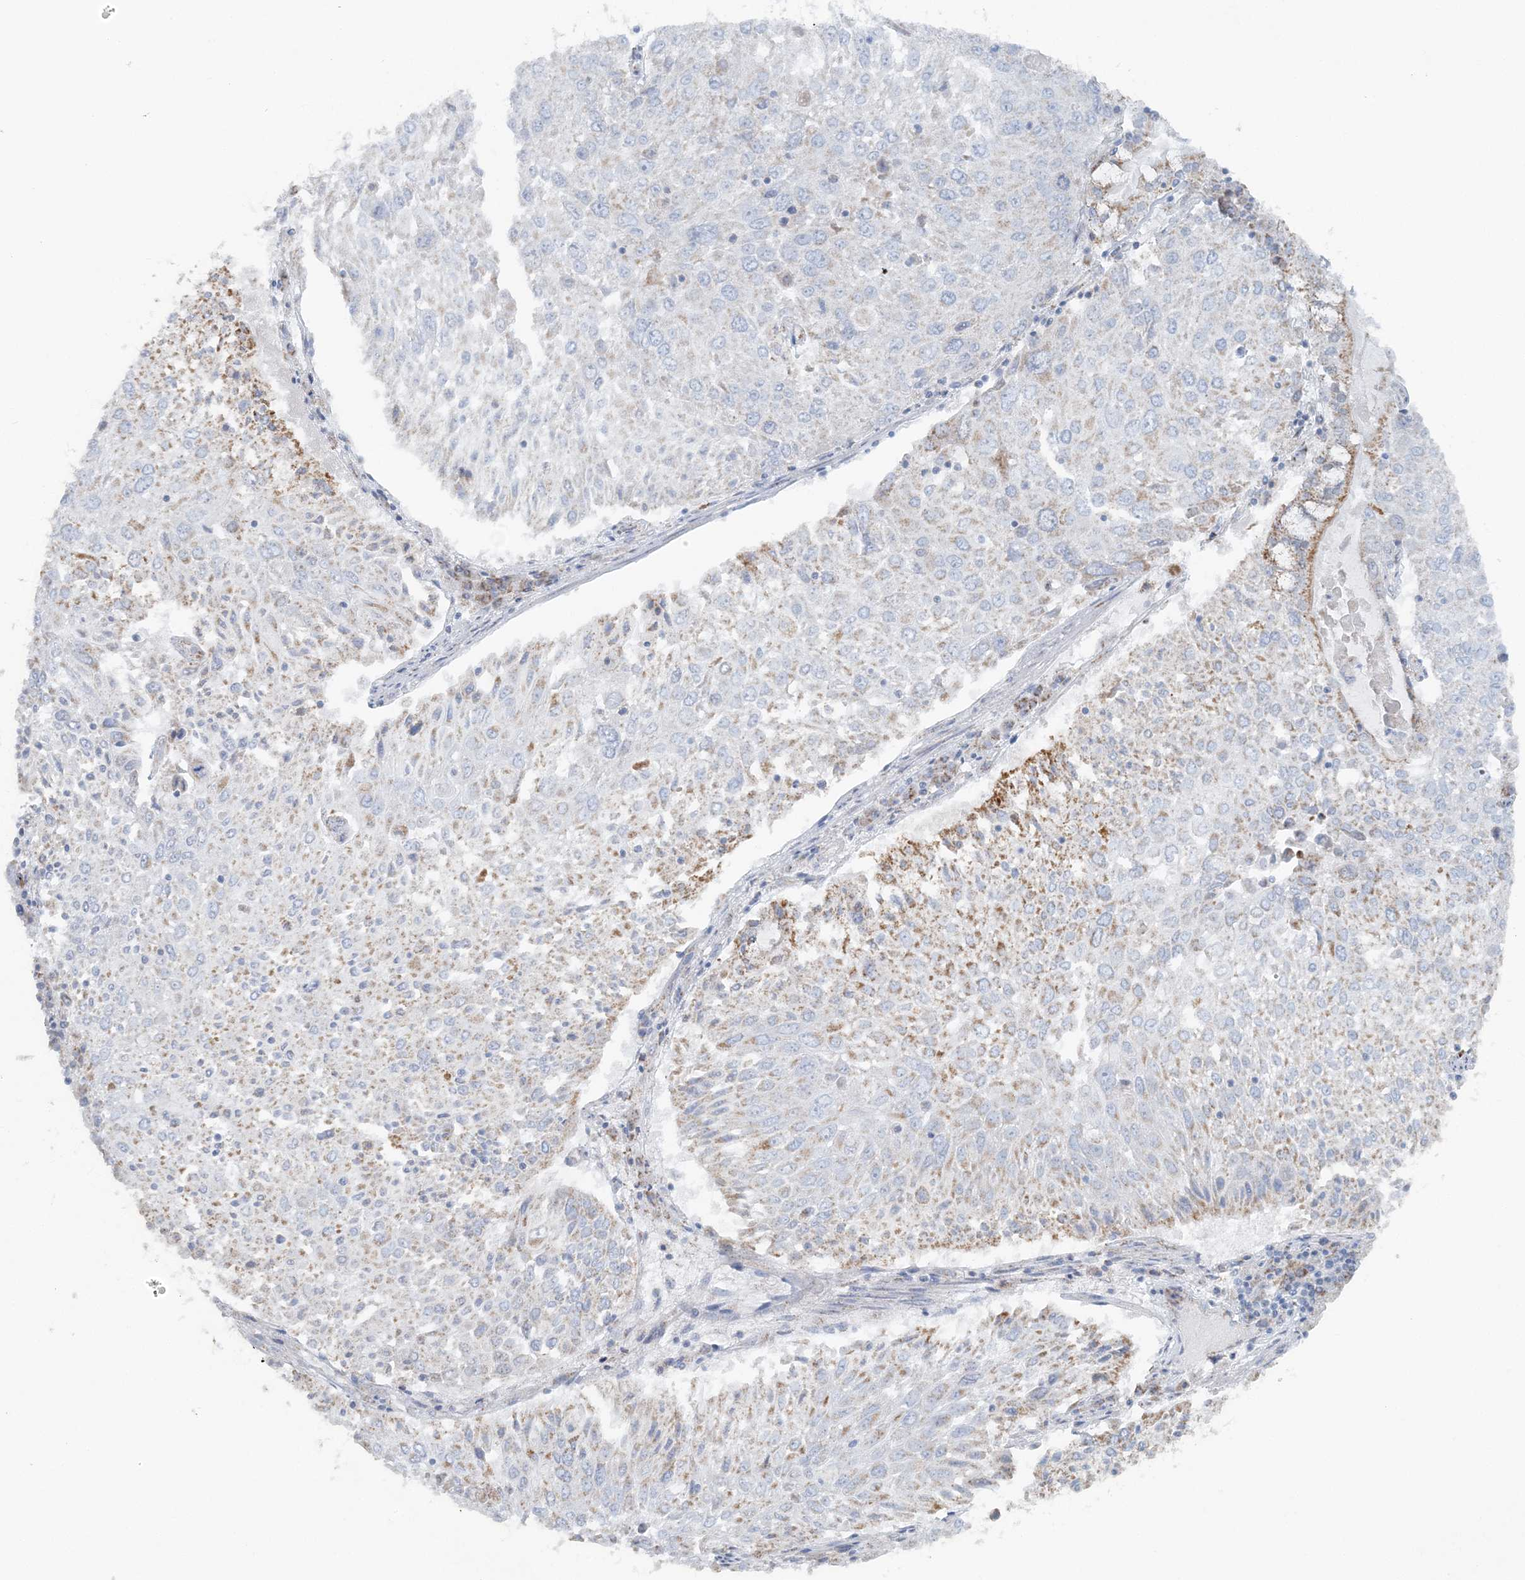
{"staining": {"intensity": "moderate", "quantity": "<25%", "location": "cytoplasmic/membranous"}, "tissue": "lung cancer", "cell_type": "Tumor cells", "image_type": "cancer", "snomed": [{"axis": "morphology", "description": "Squamous cell carcinoma, NOS"}, {"axis": "topography", "description": "Lung"}], "caption": "About <25% of tumor cells in human lung squamous cell carcinoma reveal moderate cytoplasmic/membranous protein expression as visualized by brown immunohistochemical staining.", "gene": "PCCB", "patient": {"sex": "male", "age": 65}}